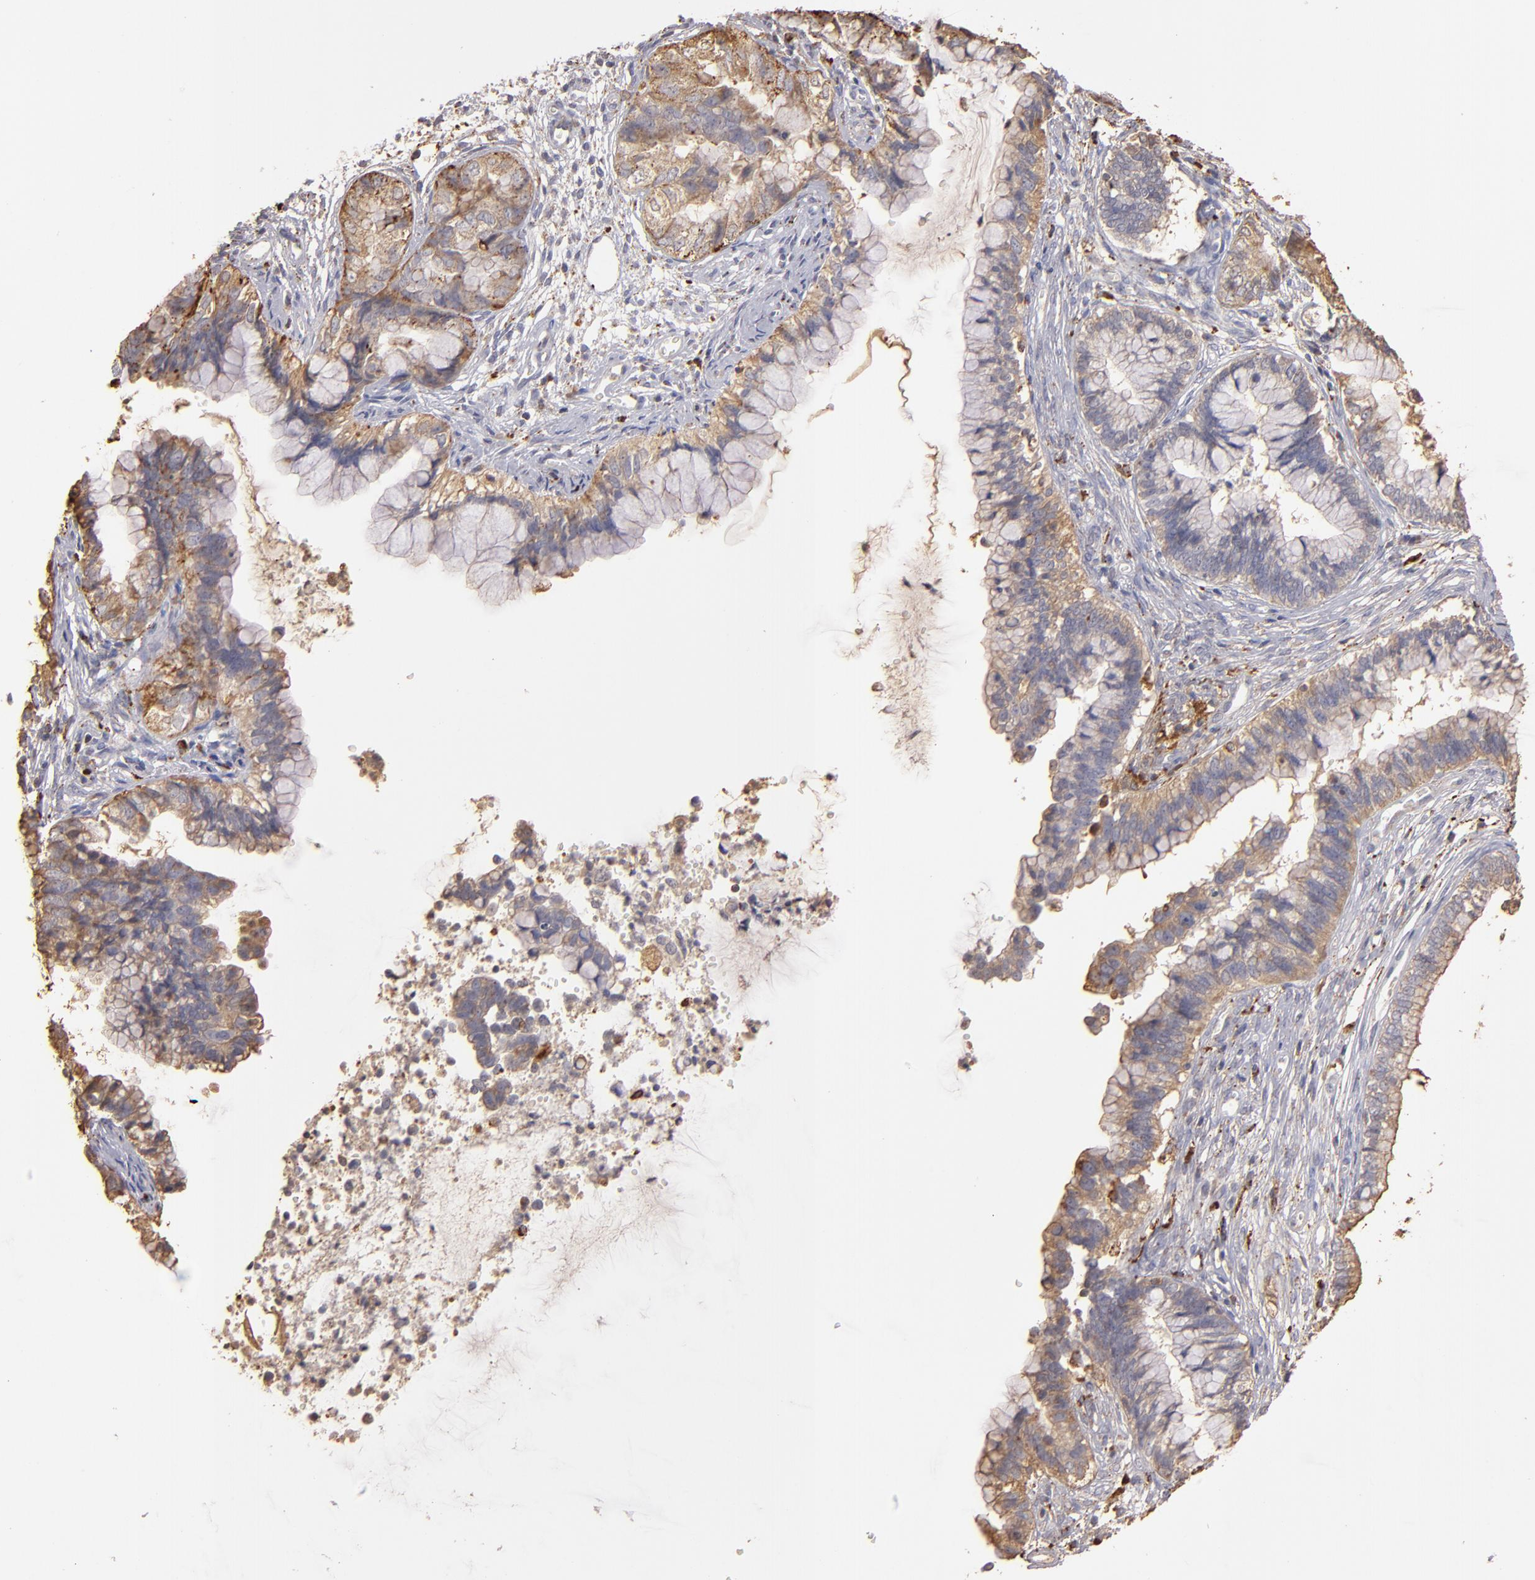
{"staining": {"intensity": "moderate", "quantity": ">75%", "location": "cytoplasmic/membranous"}, "tissue": "cervical cancer", "cell_type": "Tumor cells", "image_type": "cancer", "snomed": [{"axis": "morphology", "description": "Adenocarcinoma, NOS"}, {"axis": "topography", "description": "Cervix"}], "caption": "The histopathology image exhibits immunohistochemical staining of cervical cancer. There is moderate cytoplasmic/membranous staining is seen in approximately >75% of tumor cells. The staining is performed using DAB (3,3'-diaminobenzidine) brown chromogen to label protein expression. The nuclei are counter-stained blue using hematoxylin.", "gene": "TRAF1", "patient": {"sex": "female", "age": 44}}